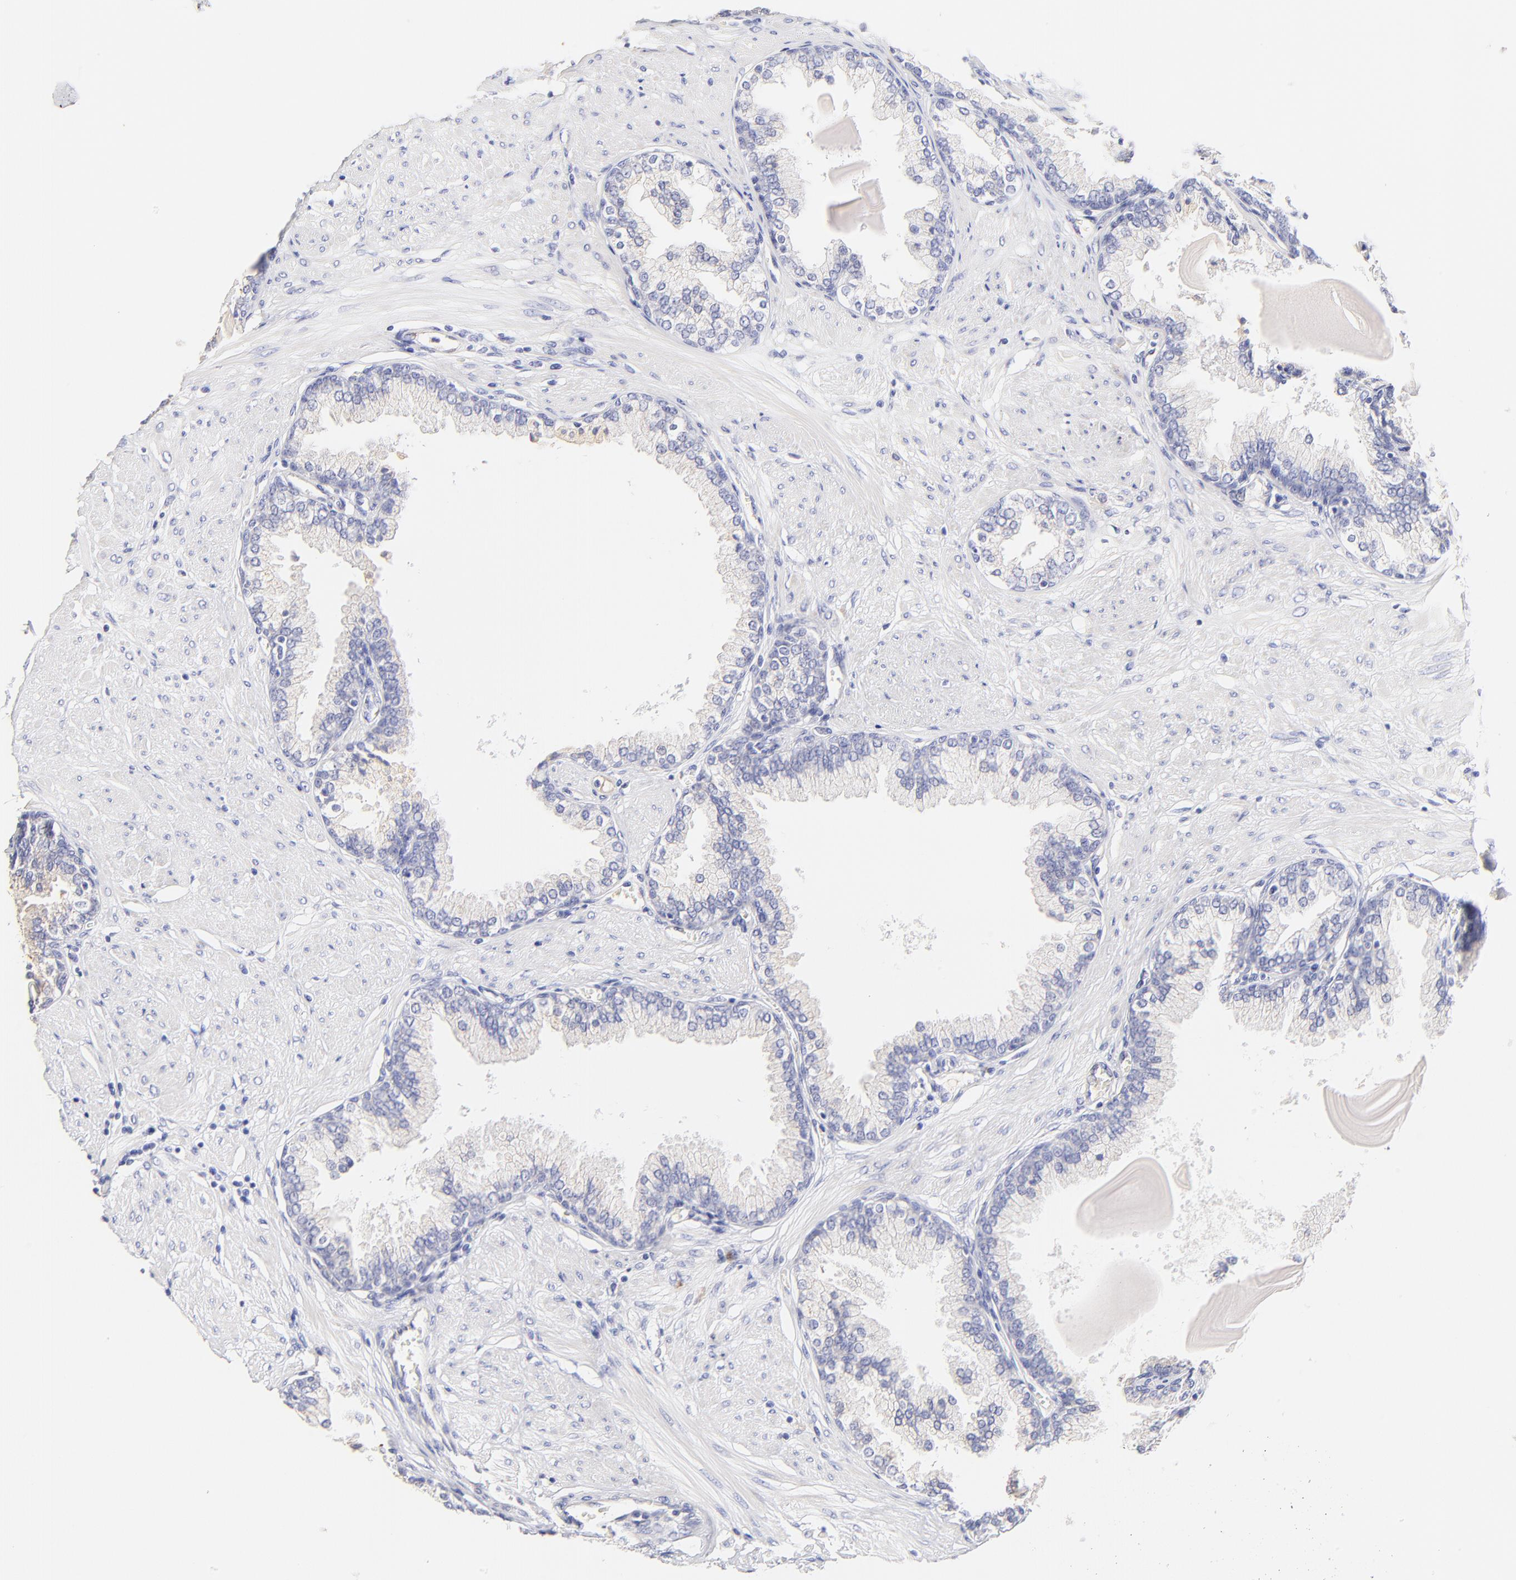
{"staining": {"intensity": "negative", "quantity": "none", "location": "none"}, "tissue": "prostate", "cell_type": "Glandular cells", "image_type": "normal", "snomed": [{"axis": "morphology", "description": "Normal tissue, NOS"}, {"axis": "topography", "description": "Prostate"}], "caption": "Immunohistochemistry (IHC) of unremarkable human prostate demonstrates no expression in glandular cells. (Brightfield microscopy of DAB (3,3'-diaminobenzidine) IHC at high magnification).", "gene": "ASB9", "patient": {"sex": "male", "age": 51}}